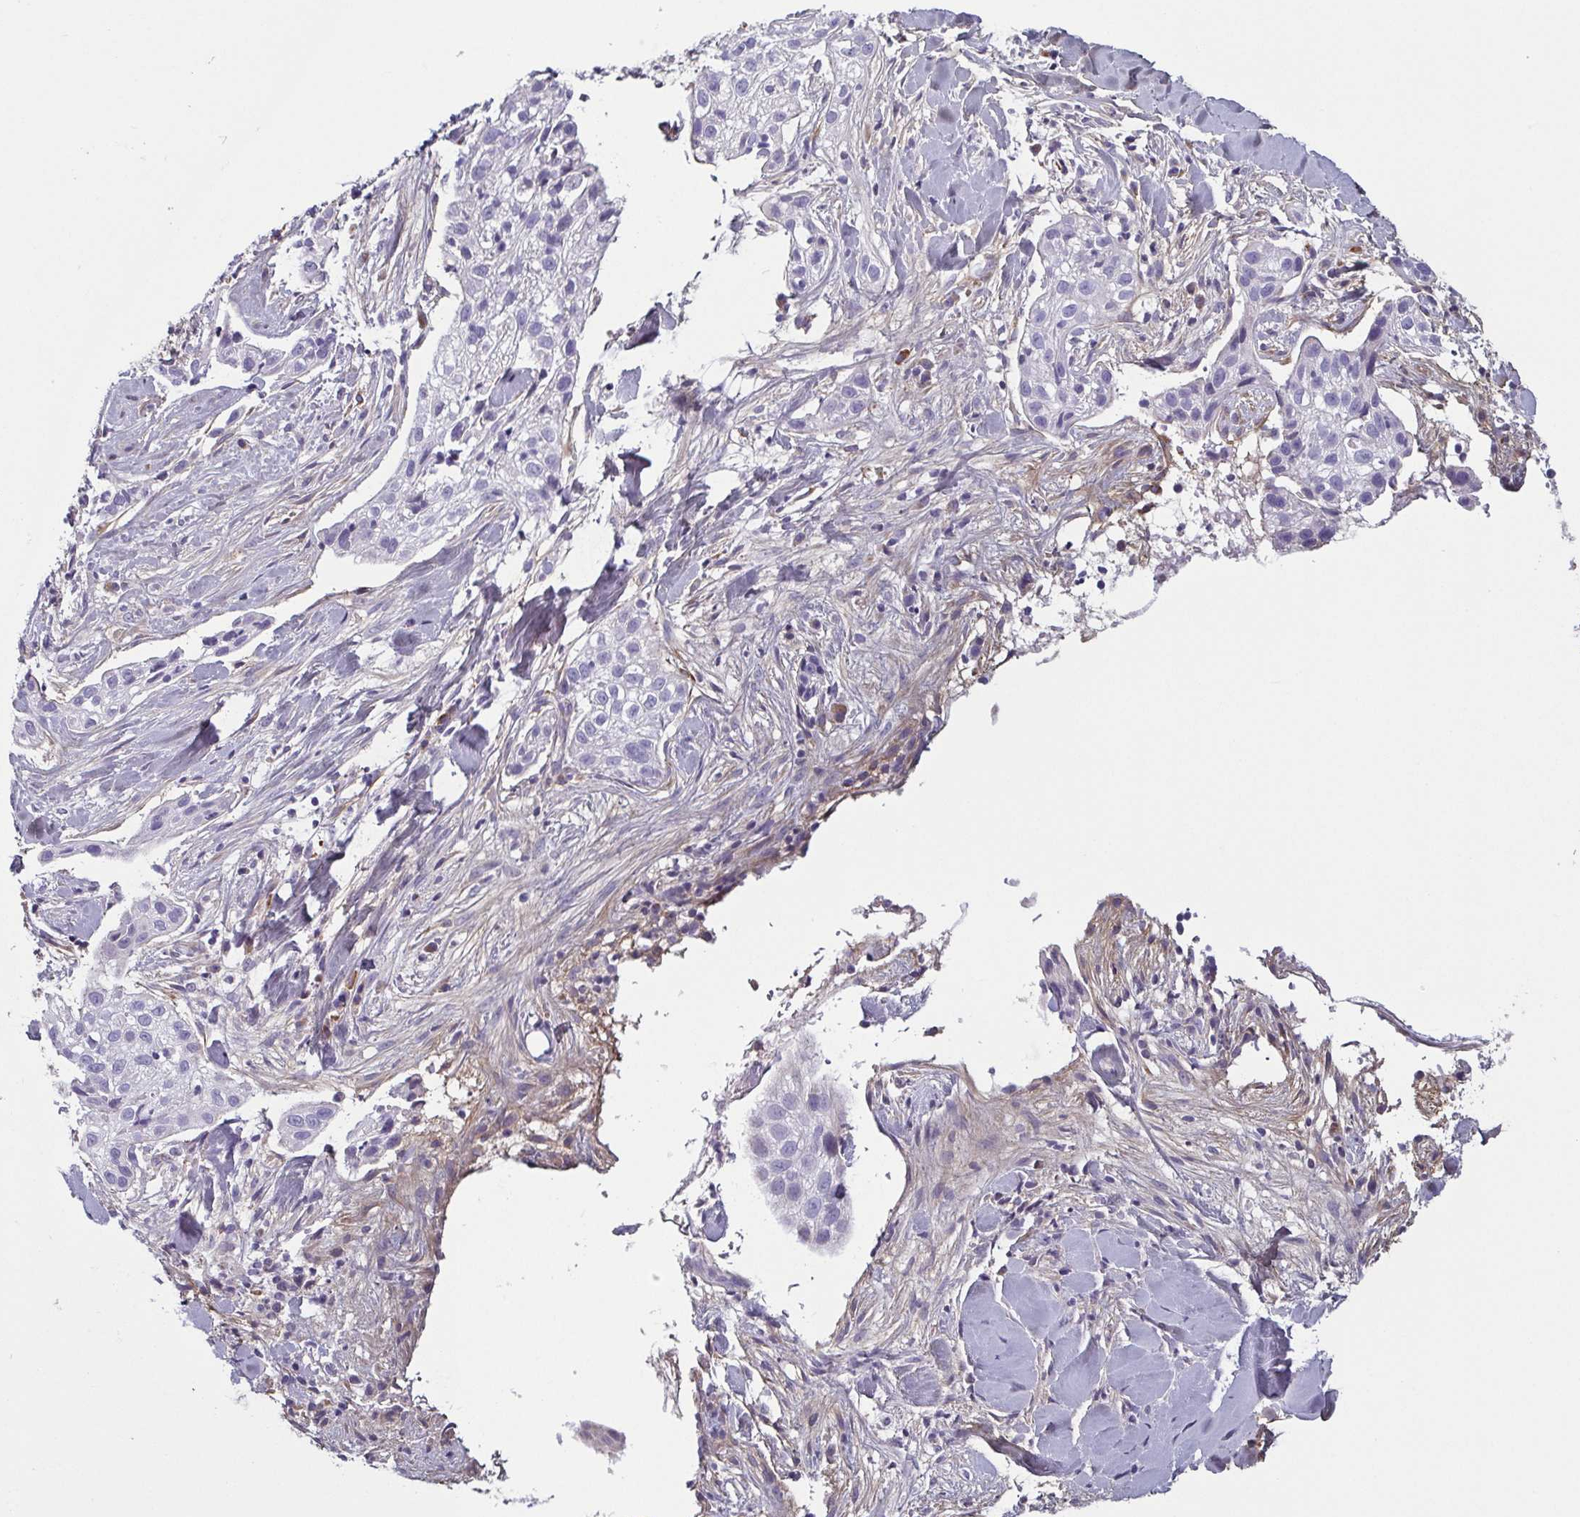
{"staining": {"intensity": "negative", "quantity": "none", "location": "none"}, "tissue": "skin cancer", "cell_type": "Tumor cells", "image_type": "cancer", "snomed": [{"axis": "morphology", "description": "Squamous cell carcinoma, NOS"}, {"axis": "topography", "description": "Skin"}], "caption": "The micrograph demonstrates no staining of tumor cells in skin squamous cell carcinoma.", "gene": "ECM1", "patient": {"sex": "male", "age": 82}}